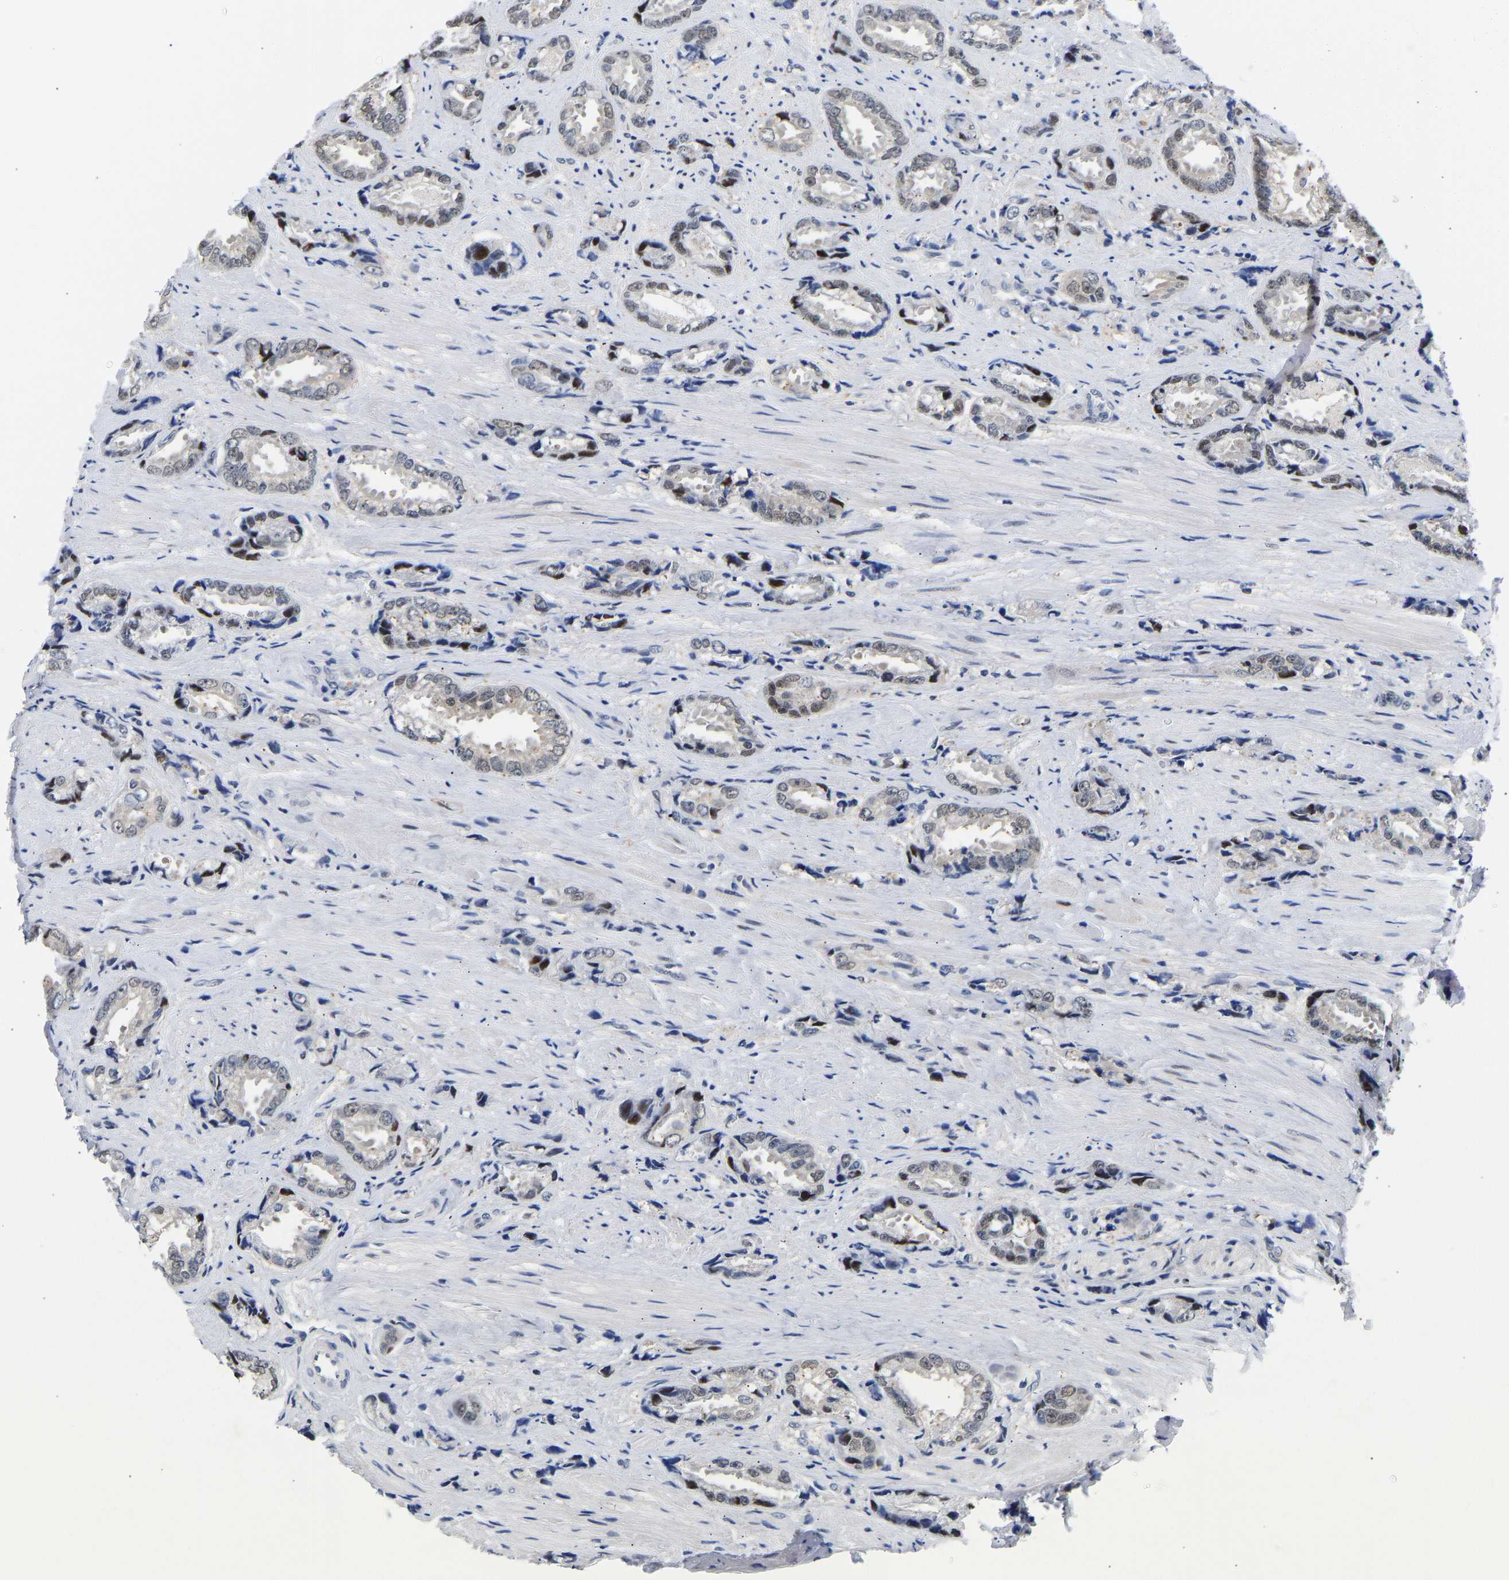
{"staining": {"intensity": "moderate", "quantity": "<25%", "location": "nuclear"}, "tissue": "prostate cancer", "cell_type": "Tumor cells", "image_type": "cancer", "snomed": [{"axis": "morphology", "description": "Adenocarcinoma, High grade"}, {"axis": "topography", "description": "Prostate"}], "caption": "Protein analysis of prostate cancer (adenocarcinoma (high-grade)) tissue displays moderate nuclear expression in about <25% of tumor cells.", "gene": "PTRHD1", "patient": {"sex": "male", "age": 61}}